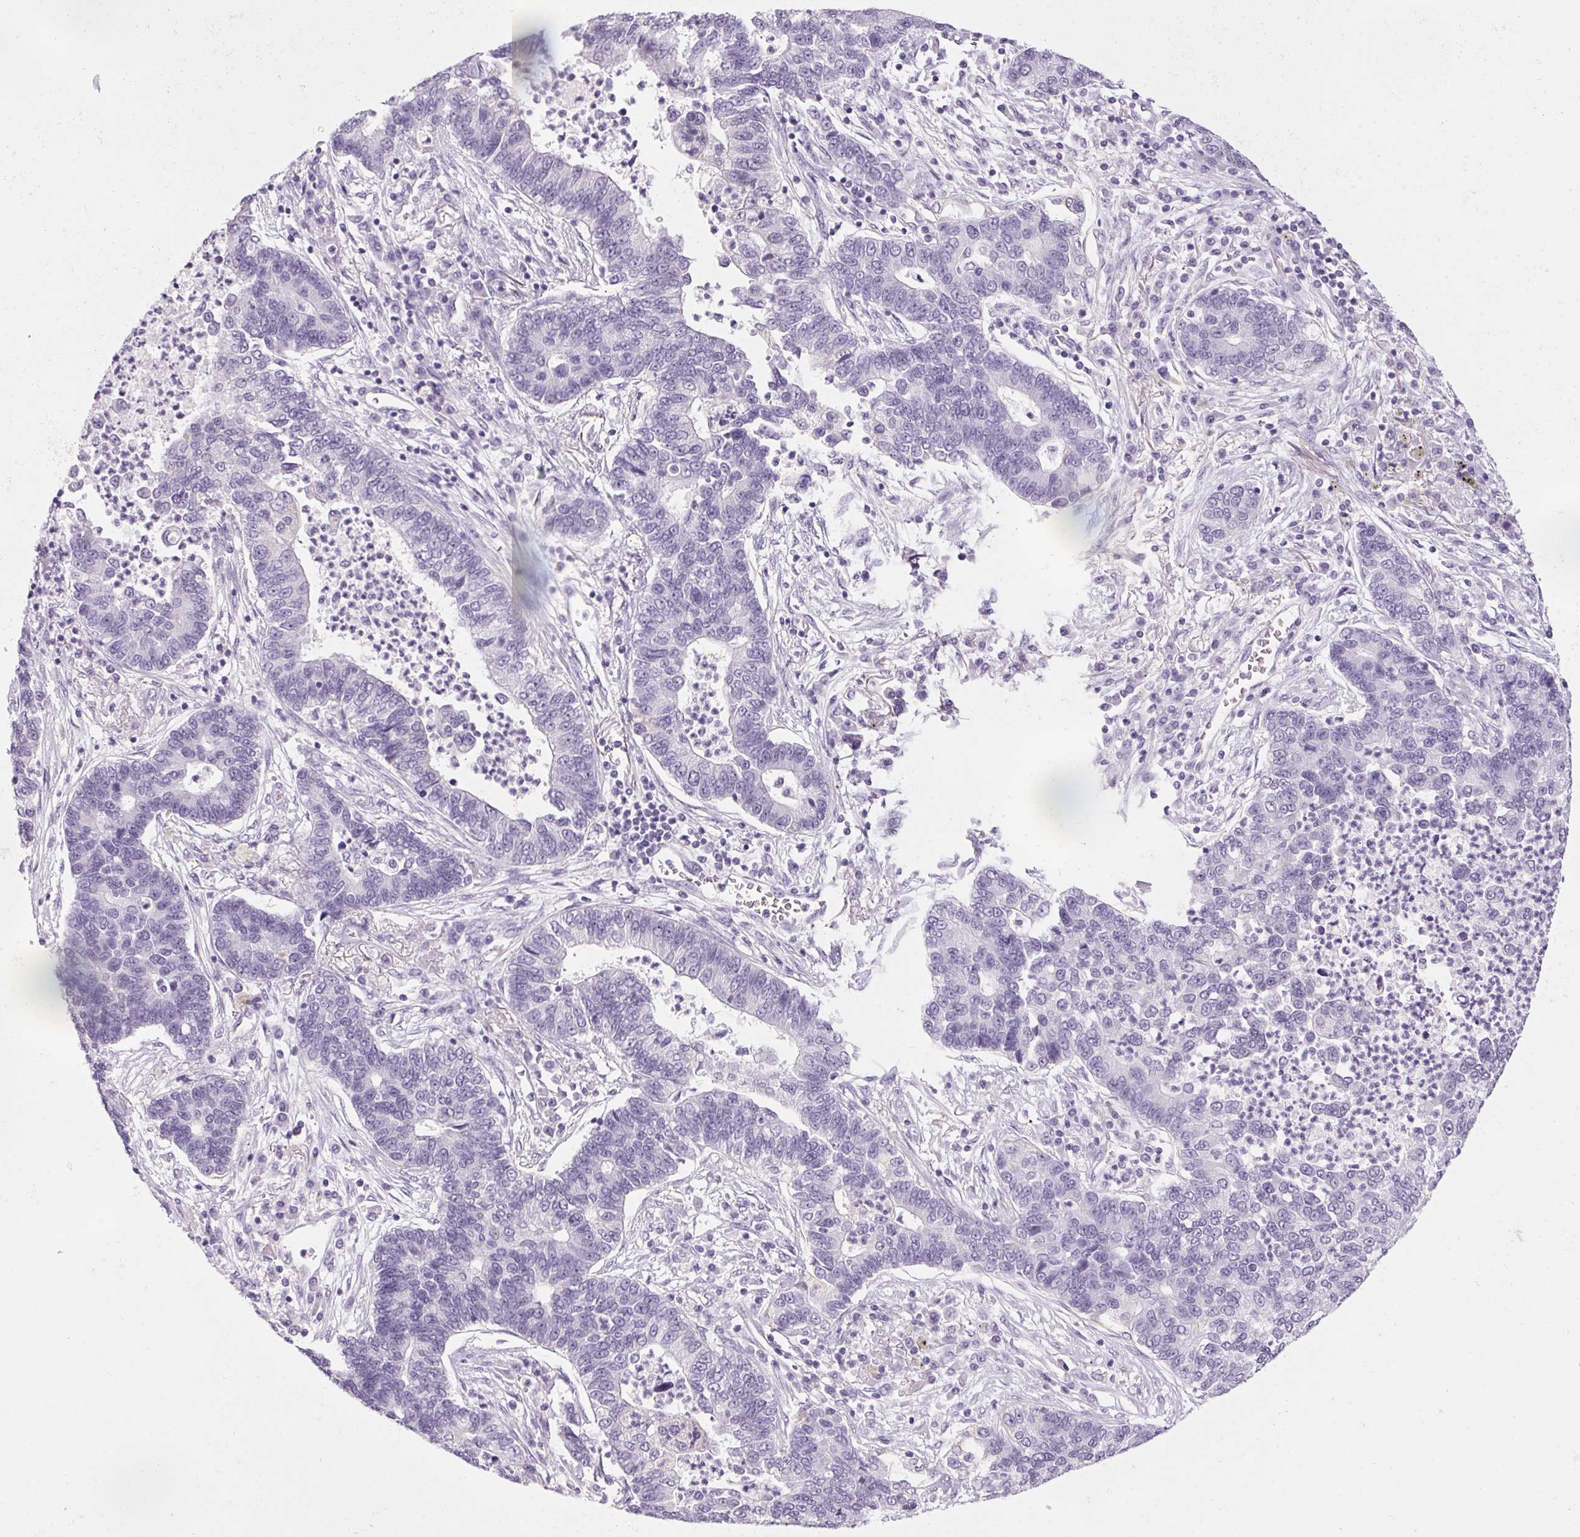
{"staining": {"intensity": "negative", "quantity": "none", "location": "none"}, "tissue": "lung cancer", "cell_type": "Tumor cells", "image_type": "cancer", "snomed": [{"axis": "morphology", "description": "Adenocarcinoma, NOS"}, {"axis": "topography", "description": "Lung"}], "caption": "Image shows no protein staining in tumor cells of adenocarcinoma (lung) tissue. (Brightfield microscopy of DAB IHC at high magnification).", "gene": "RPTN", "patient": {"sex": "female", "age": 57}}